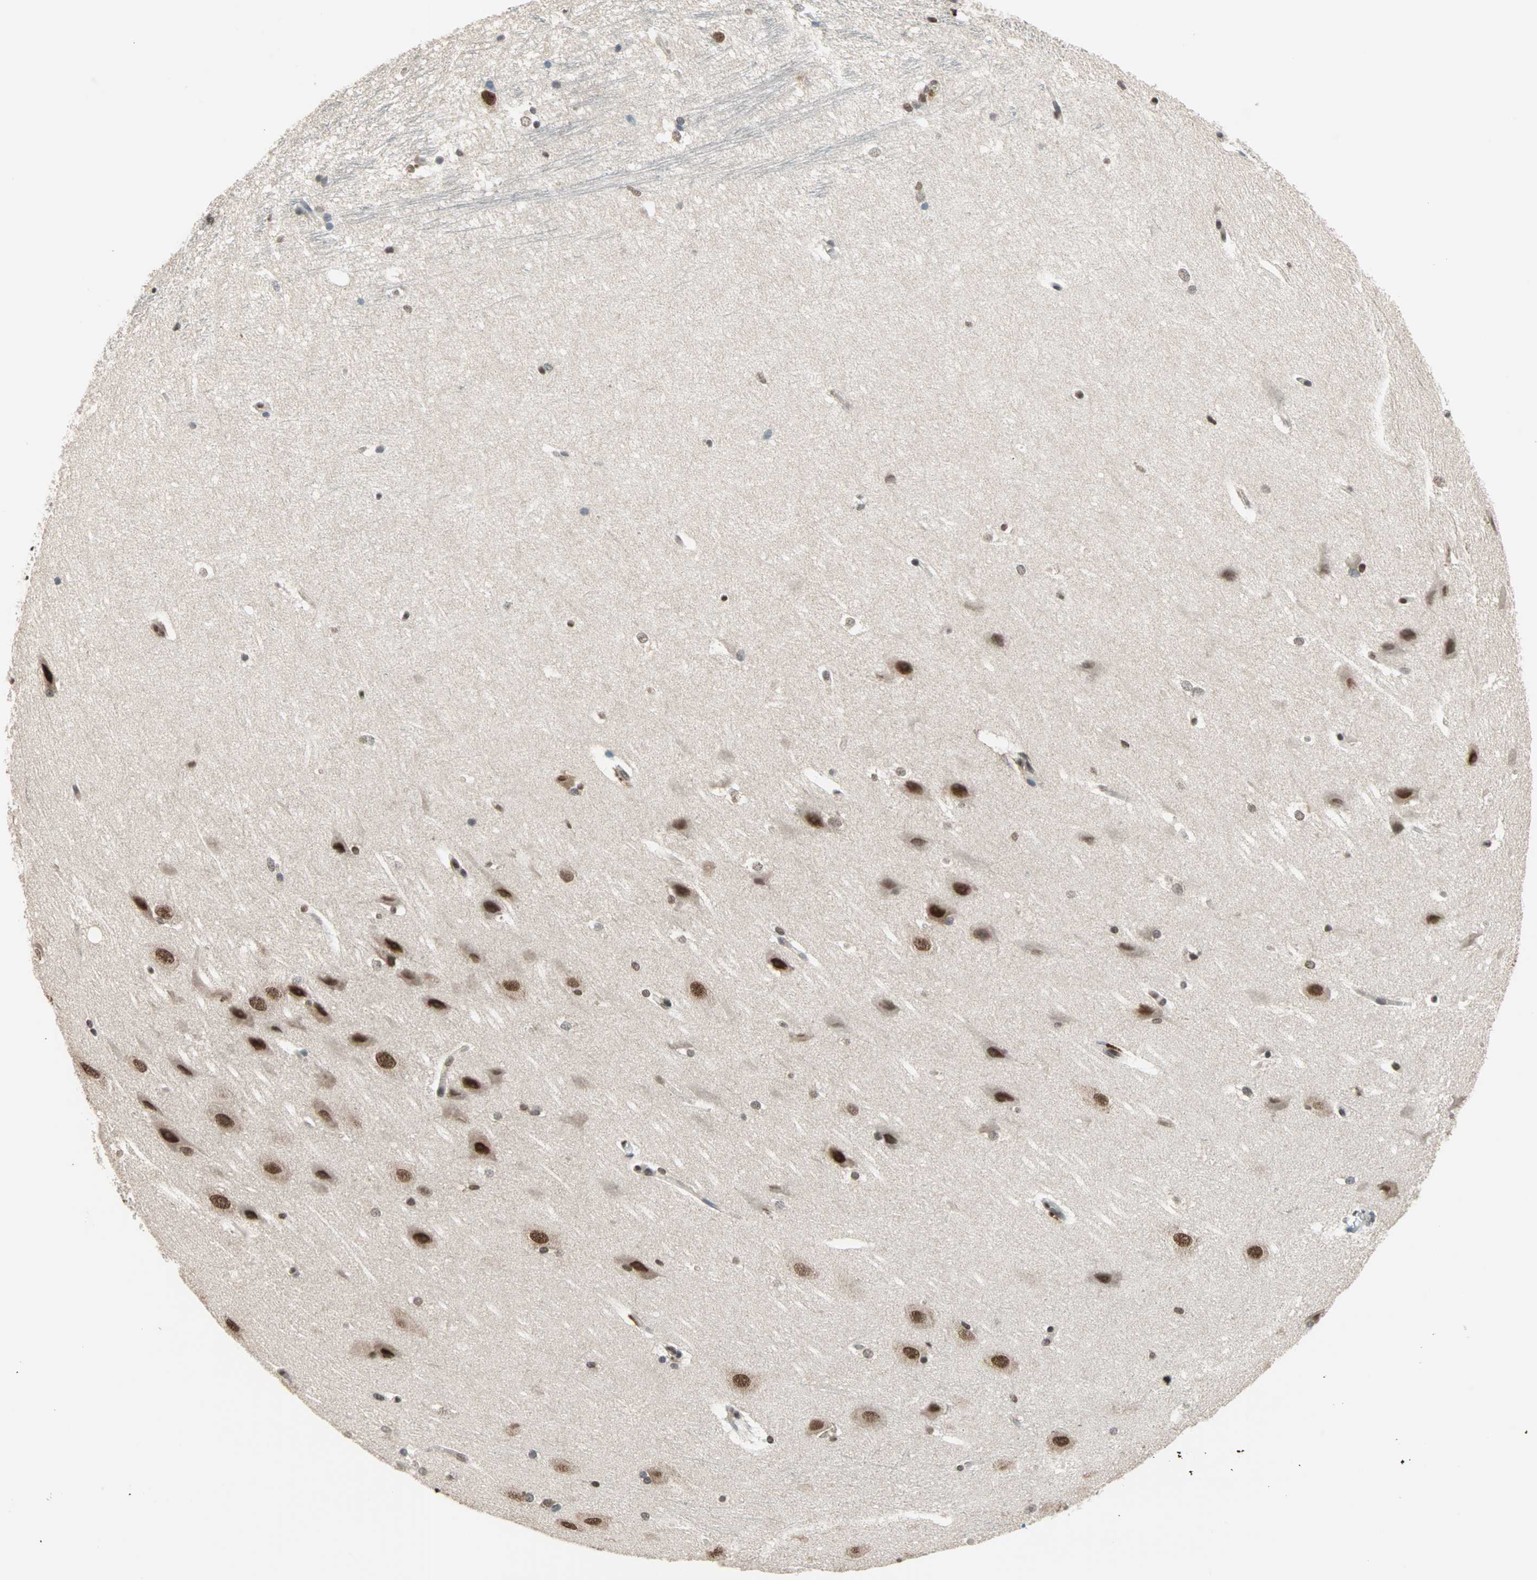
{"staining": {"intensity": "strong", "quantity": "25%-75%", "location": "nuclear"}, "tissue": "hippocampus", "cell_type": "Glial cells", "image_type": "normal", "snomed": [{"axis": "morphology", "description": "Normal tissue, NOS"}, {"axis": "topography", "description": "Hippocampus"}], "caption": "IHC staining of normal hippocampus, which demonstrates high levels of strong nuclear staining in approximately 25%-75% of glial cells indicating strong nuclear protein staining. The staining was performed using DAB (3,3'-diaminobenzidine) (brown) for protein detection and nuclei were counterstained in hematoxylin (blue).", "gene": "DAZAP1", "patient": {"sex": "female", "age": 19}}